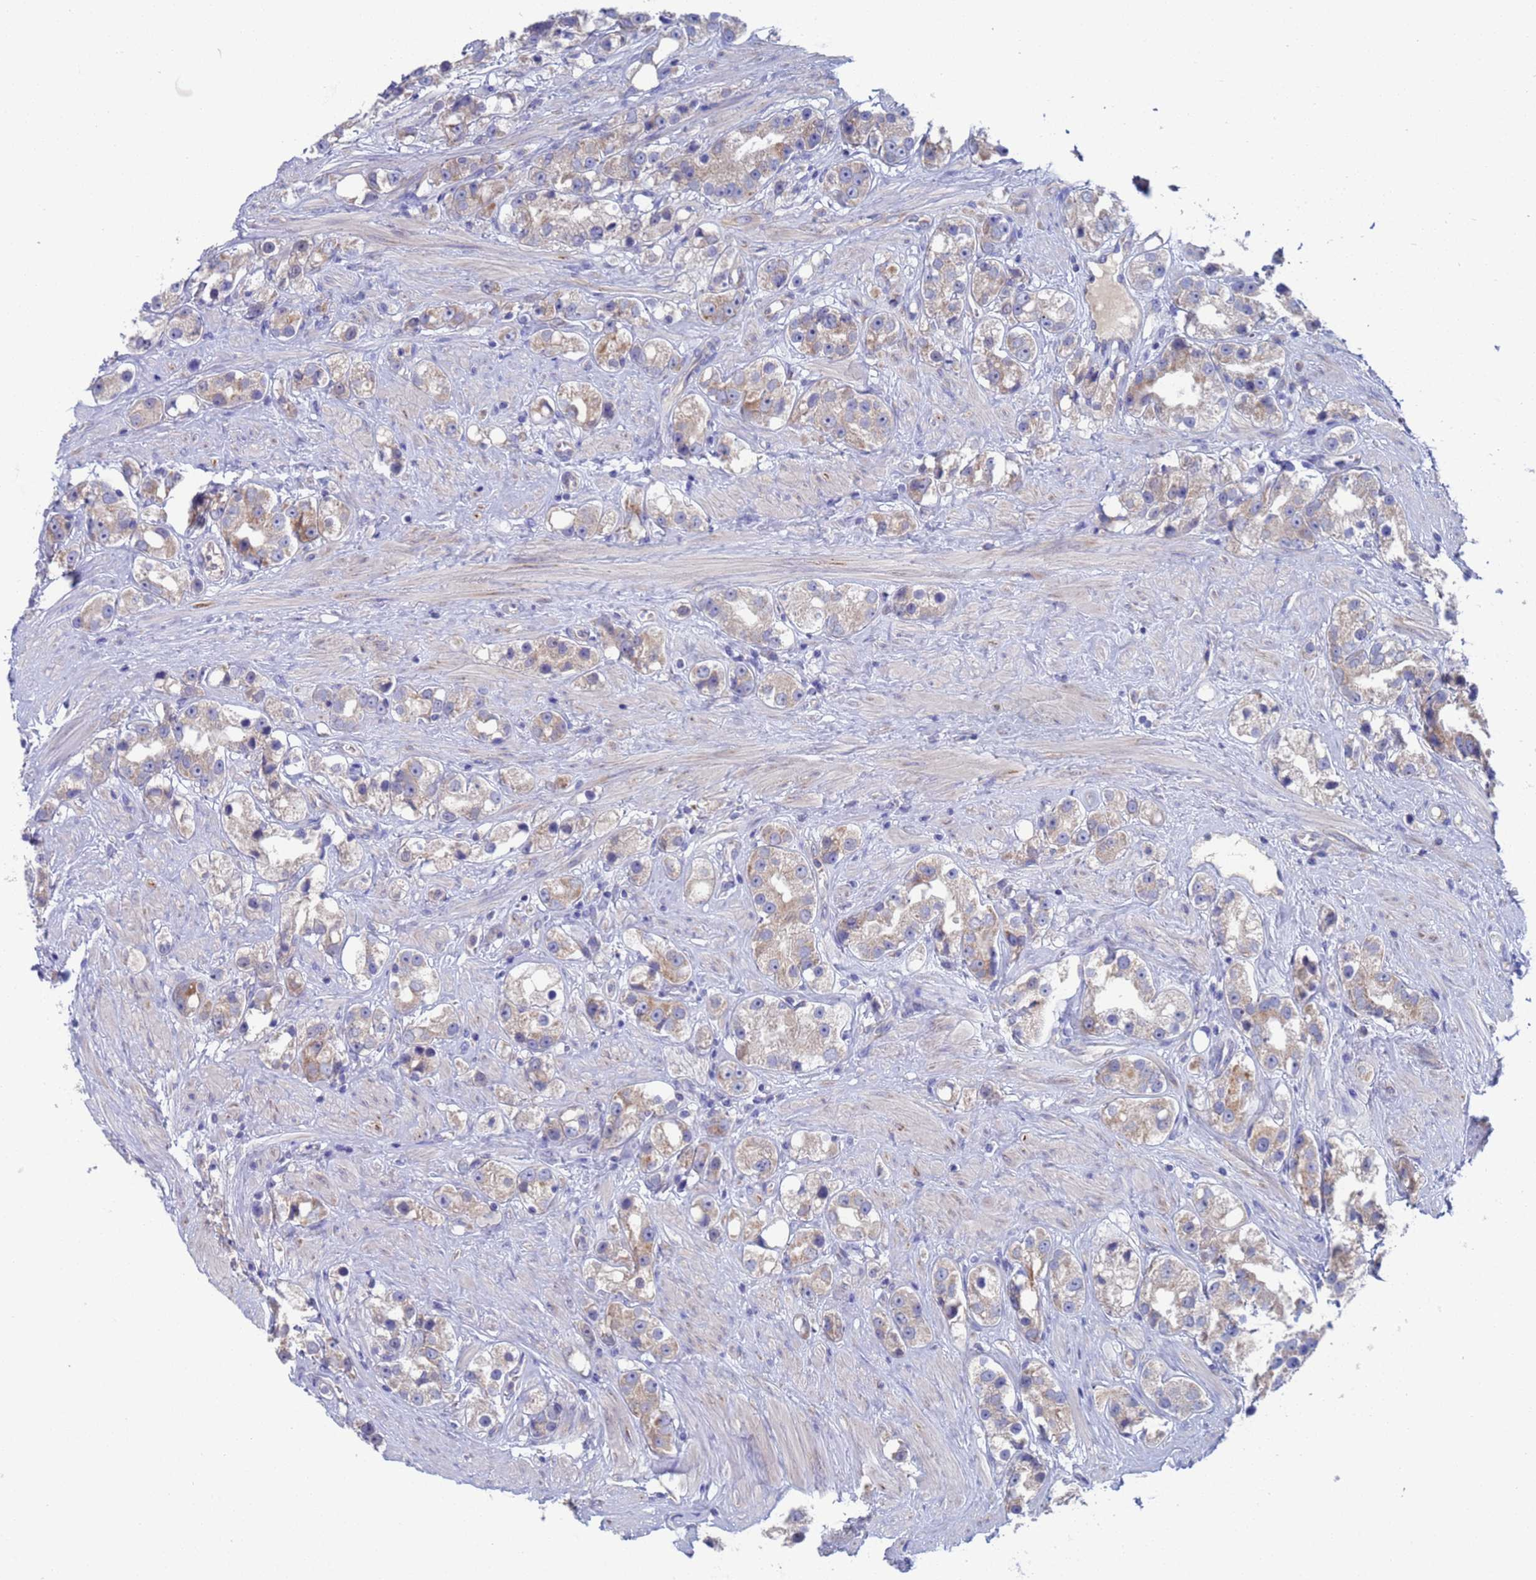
{"staining": {"intensity": "weak", "quantity": "25%-75%", "location": "cytoplasmic/membranous"}, "tissue": "prostate cancer", "cell_type": "Tumor cells", "image_type": "cancer", "snomed": [{"axis": "morphology", "description": "Adenocarcinoma, NOS"}, {"axis": "topography", "description": "Prostate"}], "caption": "Immunohistochemical staining of human prostate cancer (adenocarcinoma) shows weak cytoplasmic/membranous protein staining in about 25%-75% of tumor cells.", "gene": "PET117", "patient": {"sex": "male", "age": 79}}